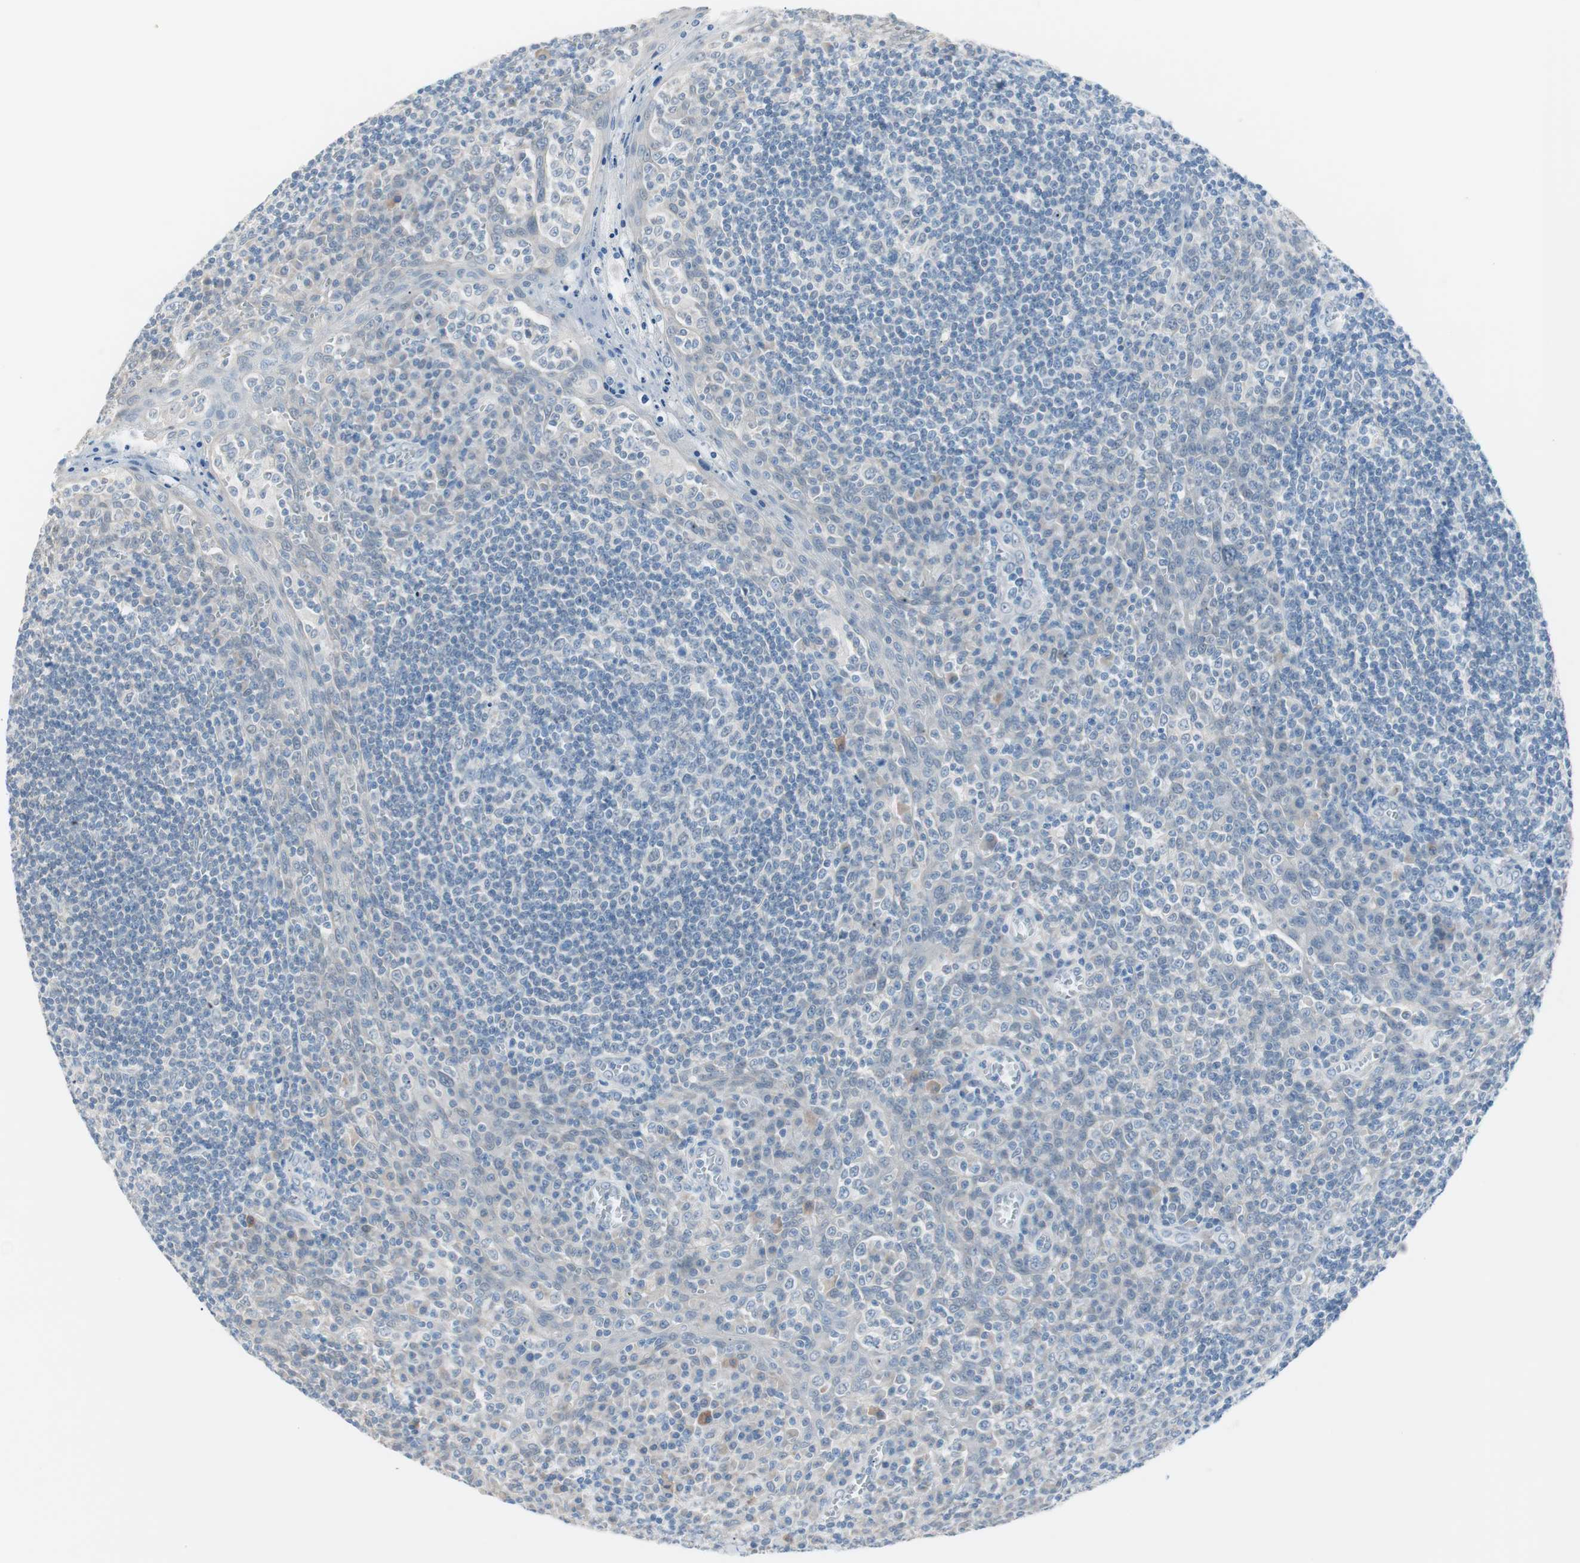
{"staining": {"intensity": "negative", "quantity": "none", "location": "none"}, "tissue": "tonsil", "cell_type": "Germinal center cells", "image_type": "normal", "snomed": [{"axis": "morphology", "description": "Normal tissue, NOS"}, {"axis": "topography", "description": "Tonsil"}], "caption": "Immunohistochemistry photomicrograph of benign tonsil: tonsil stained with DAB displays no significant protein expression in germinal center cells.", "gene": "VIL1", "patient": {"sex": "male", "age": 31}}